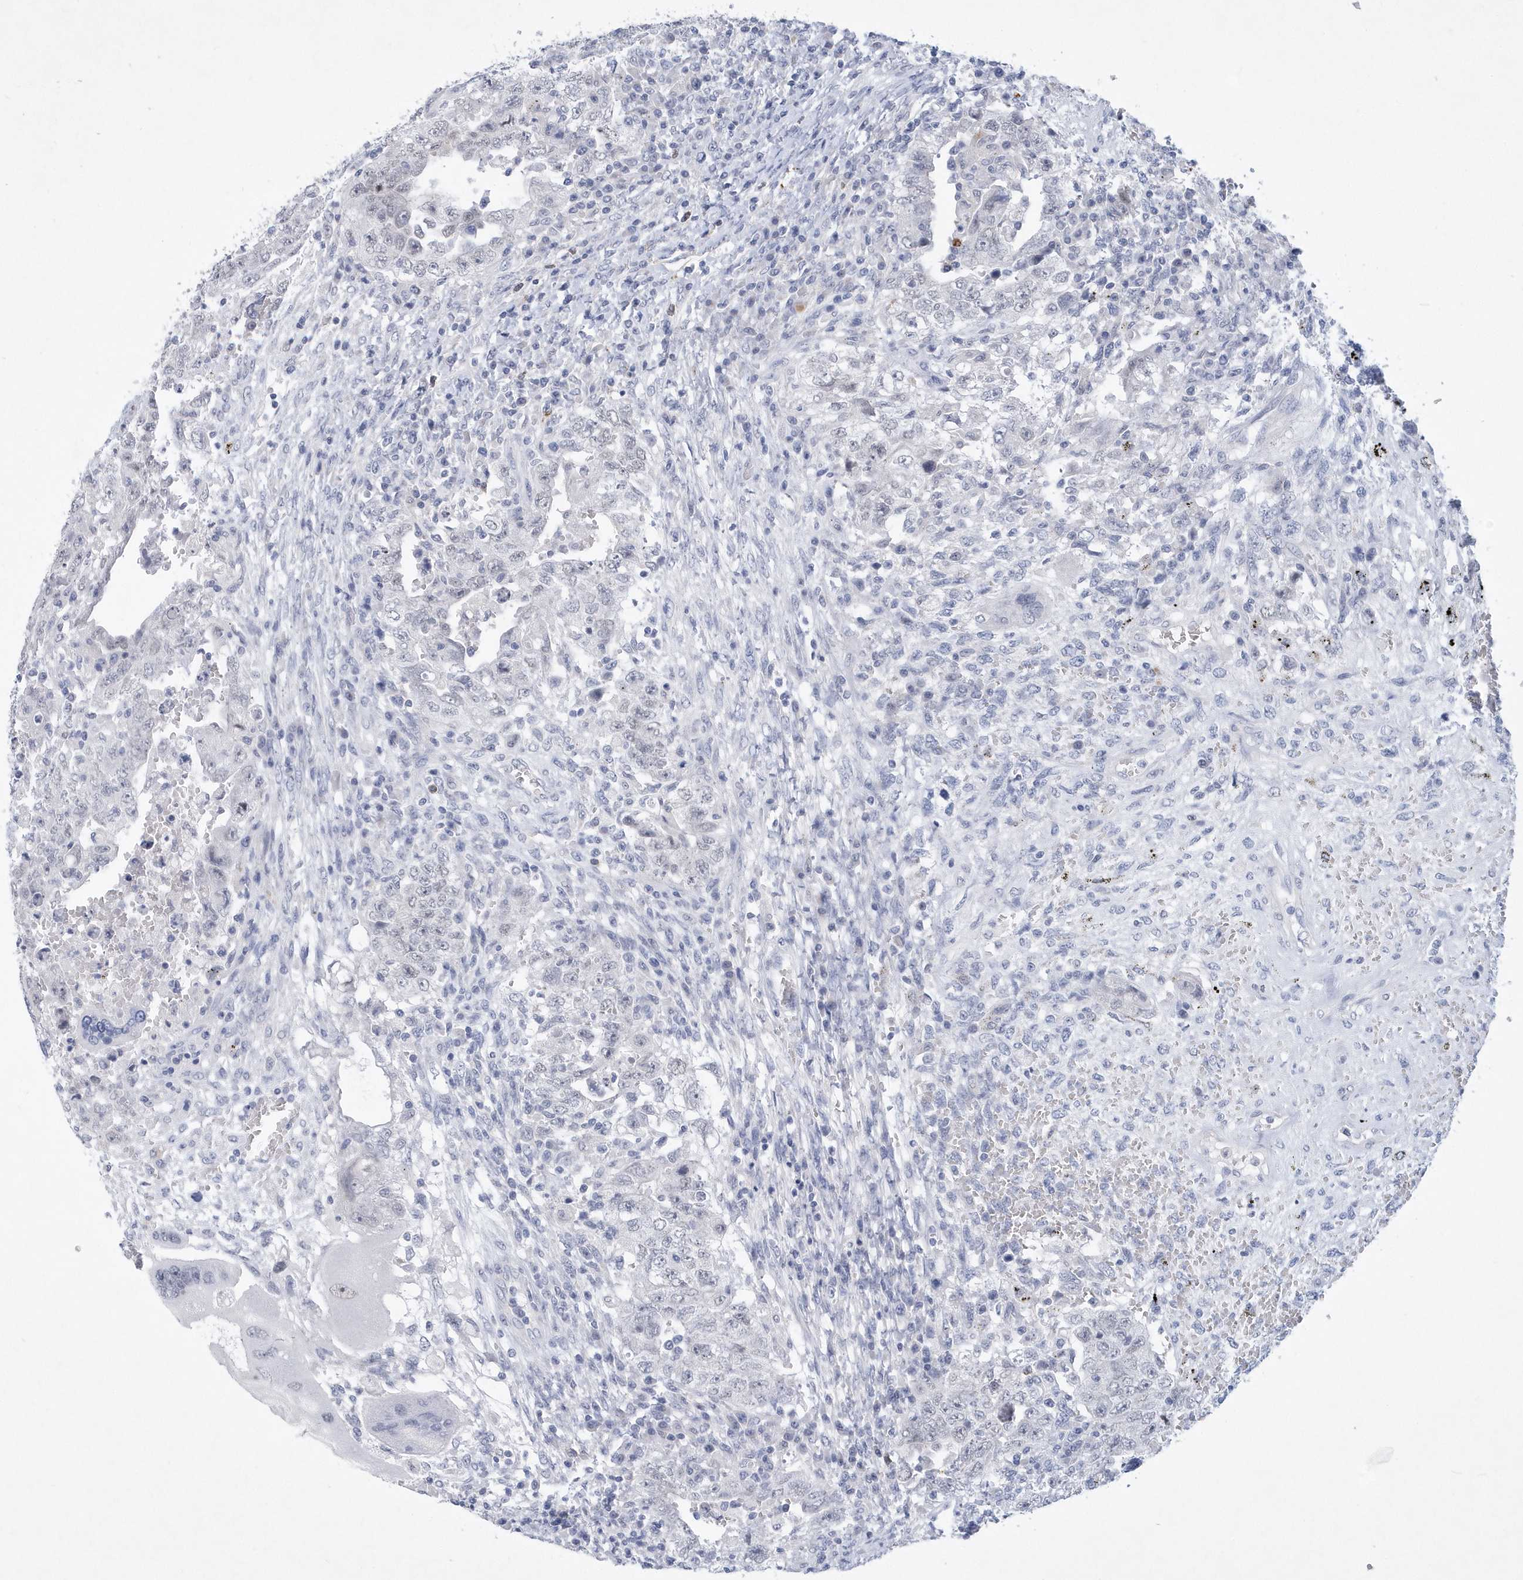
{"staining": {"intensity": "negative", "quantity": "none", "location": "none"}, "tissue": "testis cancer", "cell_type": "Tumor cells", "image_type": "cancer", "snomed": [{"axis": "morphology", "description": "Carcinoma, Embryonal, NOS"}, {"axis": "topography", "description": "Testis"}], "caption": "The micrograph reveals no staining of tumor cells in testis embryonal carcinoma.", "gene": "SRGAP3", "patient": {"sex": "male", "age": 26}}